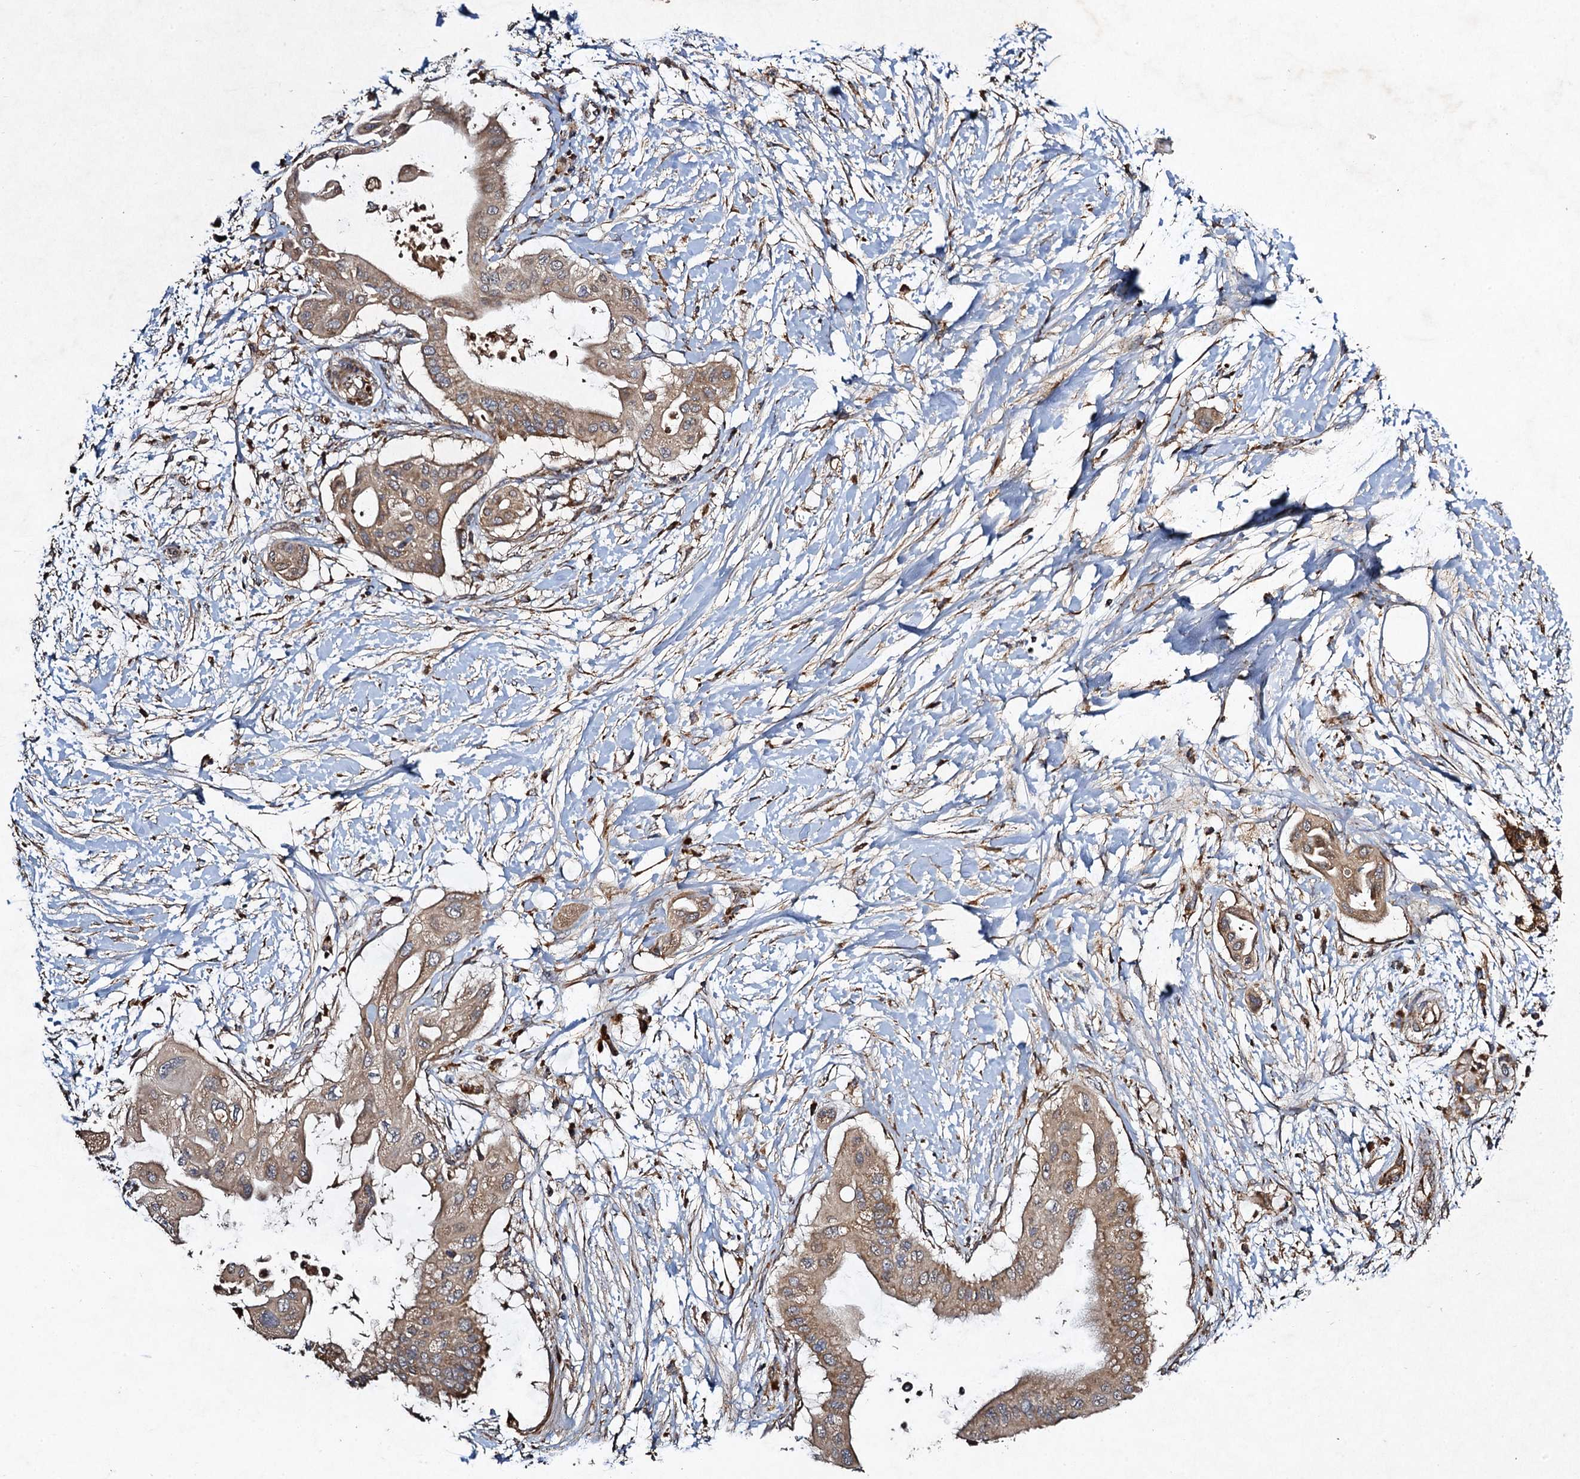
{"staining": {"intensity": "moderate", "quantity": ">75%", "location": "cytoplasmic/membranous"}, "tissue": "pancreatic cancer", "cell_type": "Tumor cells", "image_type": "cancer", "snomed": [{"axis": "morphology", "description": "Adenocarcinoma, NOS"}, {"axis": "topography", "description": "Pancreas"}], "caption": "This is a photomicrograph of immunohistochemistry staining of pancreatic adenocarcinoma, which shows moderate expression in the cytoplasmic/membranous of tumor cells.", "gene": "NDUFA13", "patient": {"sex": "male", "age": 68}}